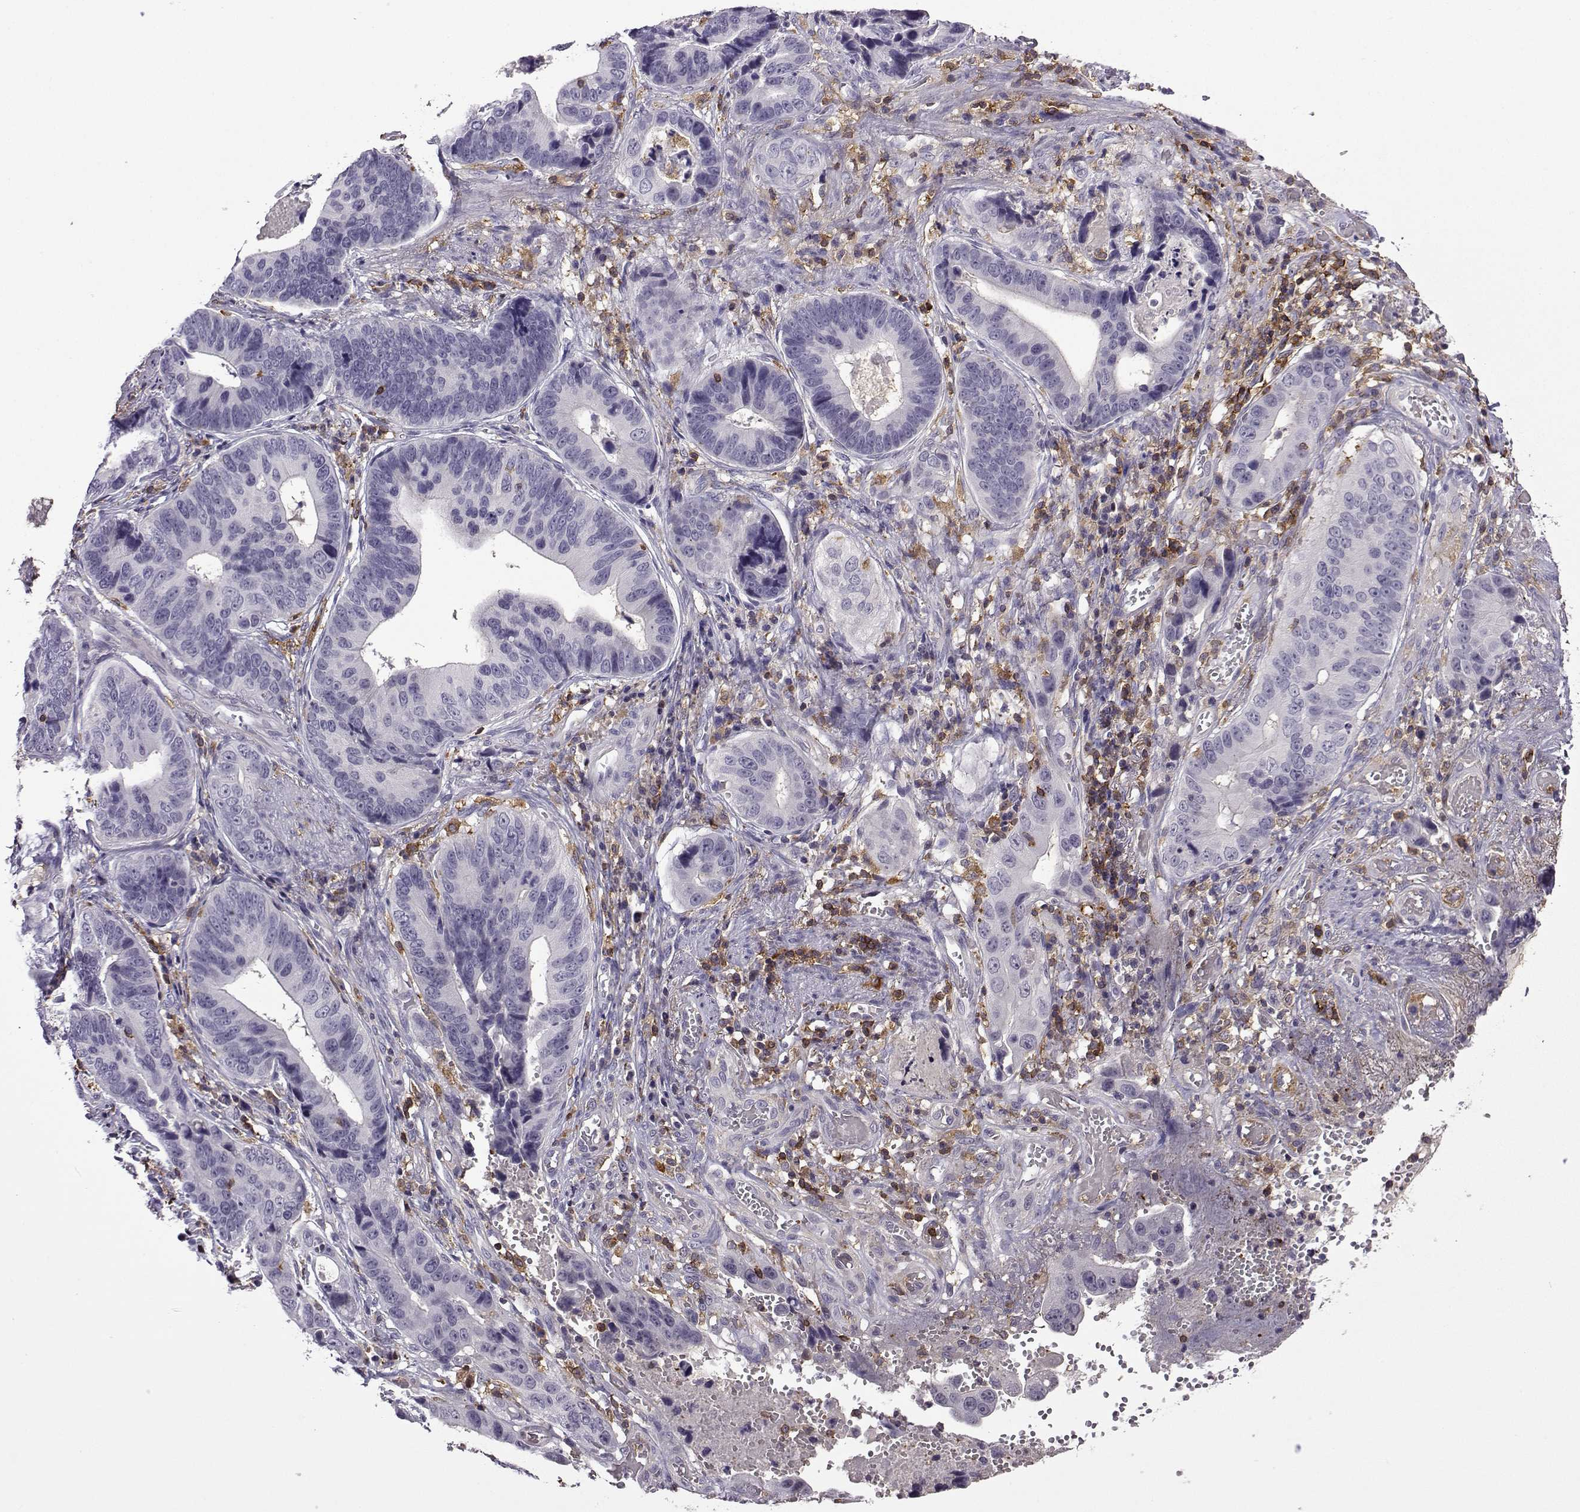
{"staining": {"intensity": "negative", "quantity": "none", "location": "none"}, "tissue": "stomach cancer", "cell_type": "Tumor cells", "image_type": "cancer", "snomed": [{"axis": "morphology", "description": "Adenocarcinoma, NOS"}, {"axis": "topography", "description": "Stomach"}], "caption": "DAB (3,3'-diaminobenzidine) immunohistochemical staining of human stomach adenocarcinoma shows no significant expression in tumor cells. (Stains: DAB immunohistochemistry with hematoxylin counter stain, Microscopy: brightfield microscopy at high magnification).", "gene": "DOCK10", "patient": {"sex": "male", "age": 84}}